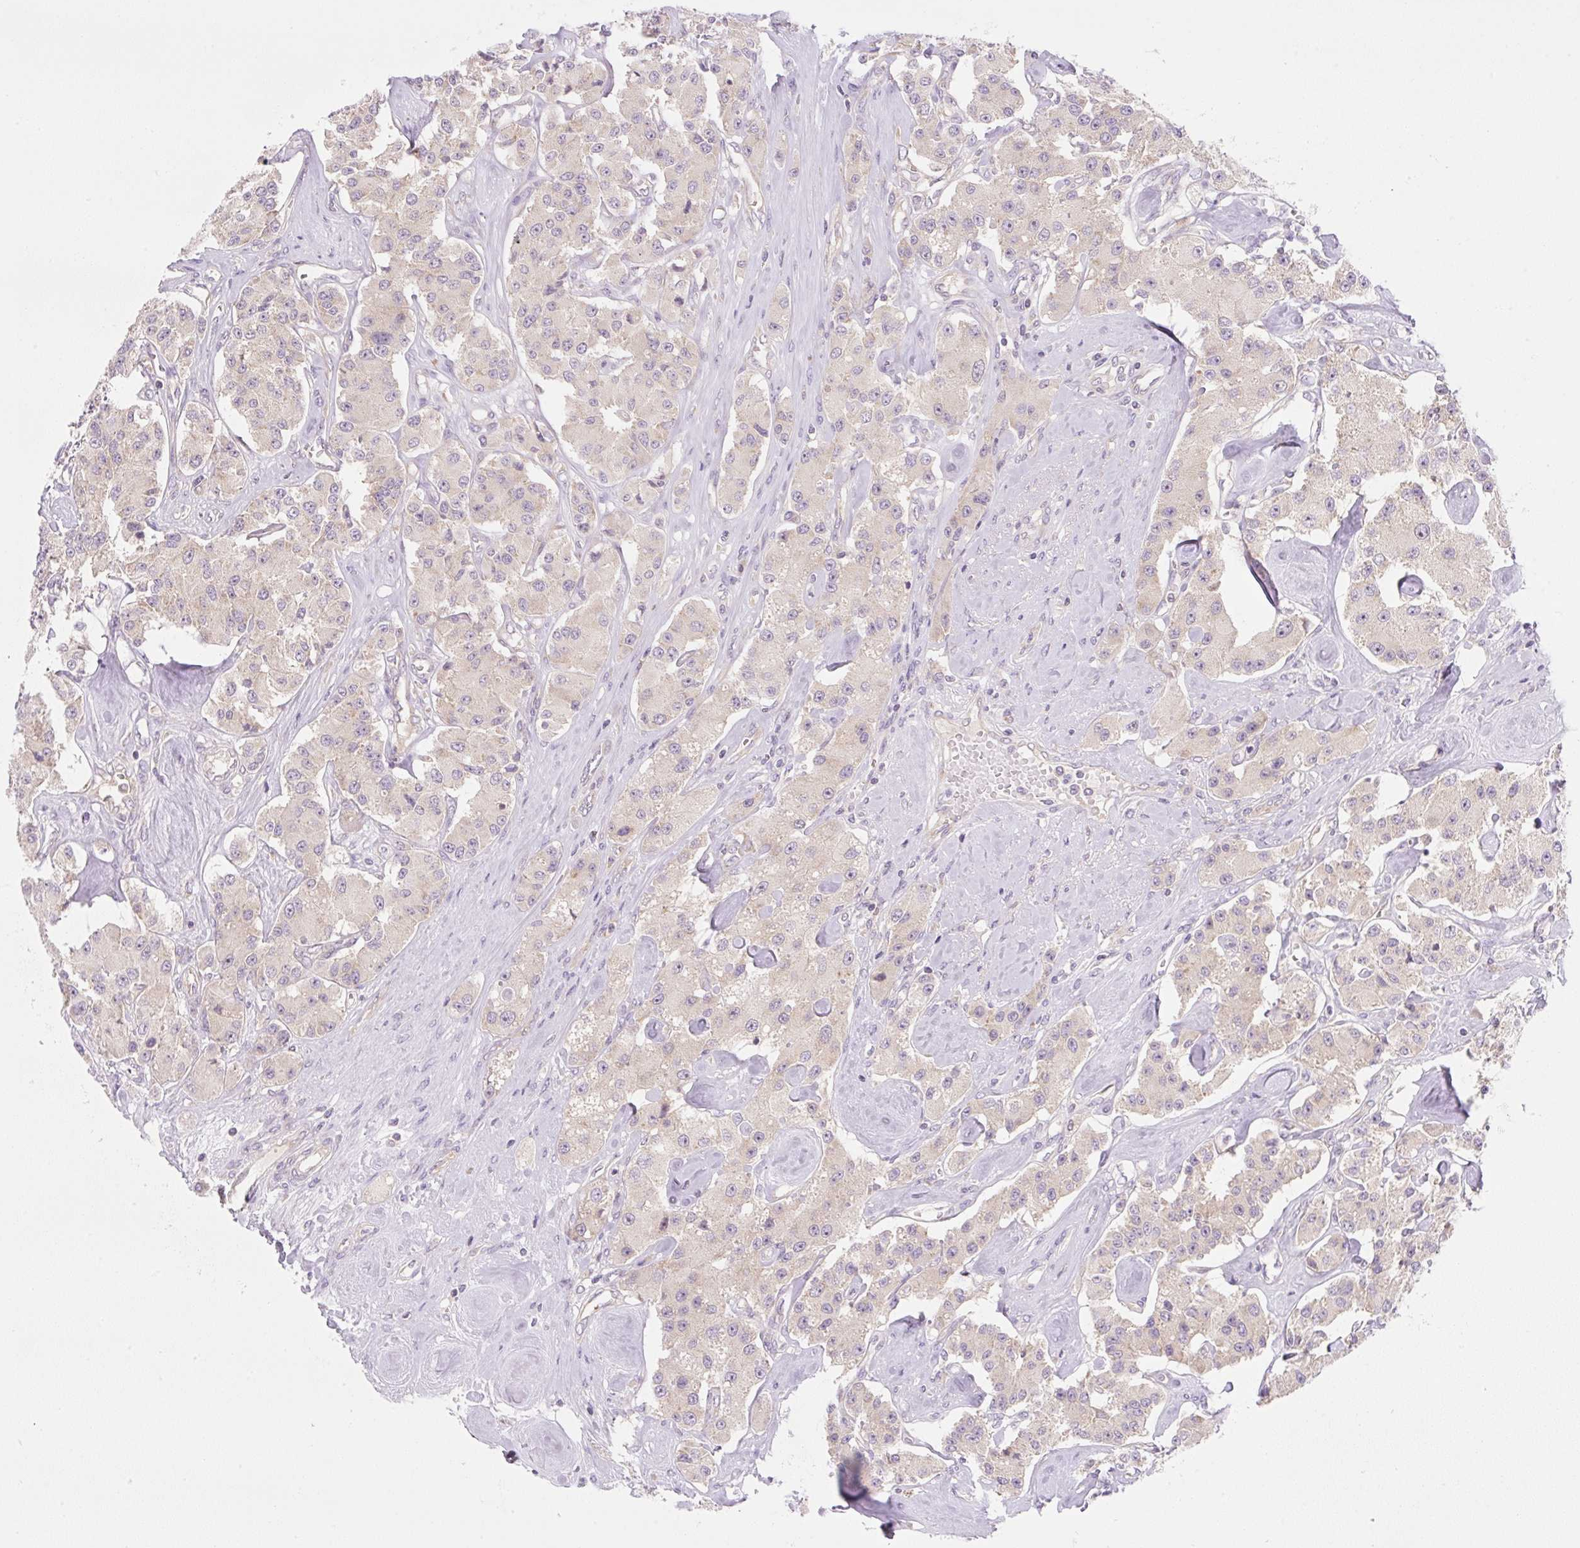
{"staining": {"intensity": "negative", "quantity": "none", "location": "none"}, "tissue": "carcinoid", "cell_type": "Tumor cells", "image_type": "cancer", "snomed": [{"axis": "morphology", "description": "Carcinoid, malignant, NOS"}, {"axis": "topography", "description": "Pancreas"}], "caption": "DAB (3,3'-diaminobenzidine) immunohistochemical staining of human carcinoid reveals no significant positivity in tumor cells.", "gene": "RPL18A", "patient": {"sex": "male", "age": 41}}